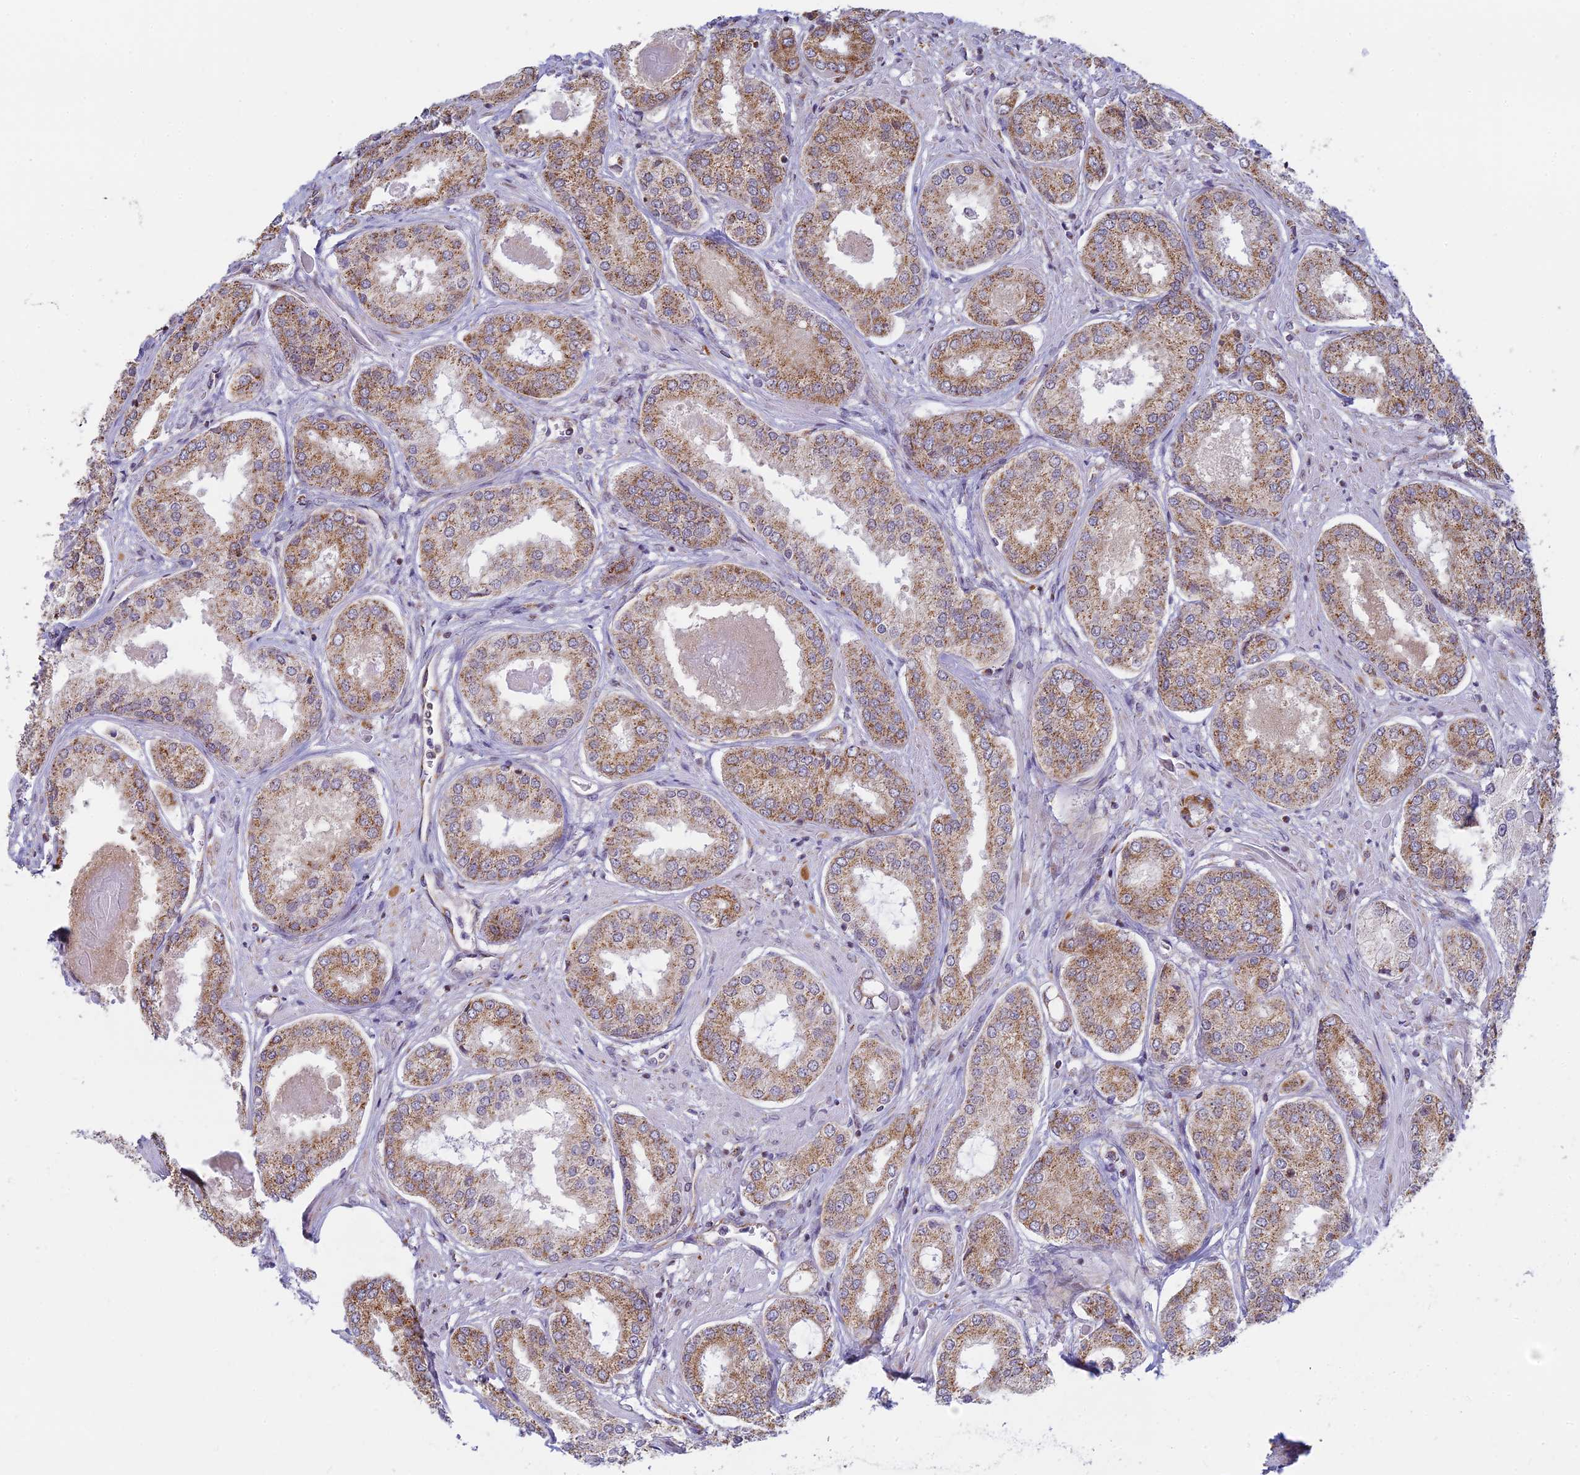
{"staining": {"intensity": "moderate", "quantity": ">75%", "location": "cytoplasmic/membranous"}, "tissue": "prostate cancer", "cell_type": "Tumor cells", "image_type": "cancer", "snomed": [{"axis": "morphology", "description": "Adenocarcinoma, Low grade"}, {"axis": "topography", "description": "Prostate"}], "caption": "An immunohistochemistry (IHC) photomicrograph of neoplastic tissue is shown. Protein staining in brown highlights moderate cytoplasmic/membranous positivity in prostate adenocarcinoma (low-grade) within tumor cells.", "gene": "HOOK2", "patient": {"sex": "male", "age": 68}}